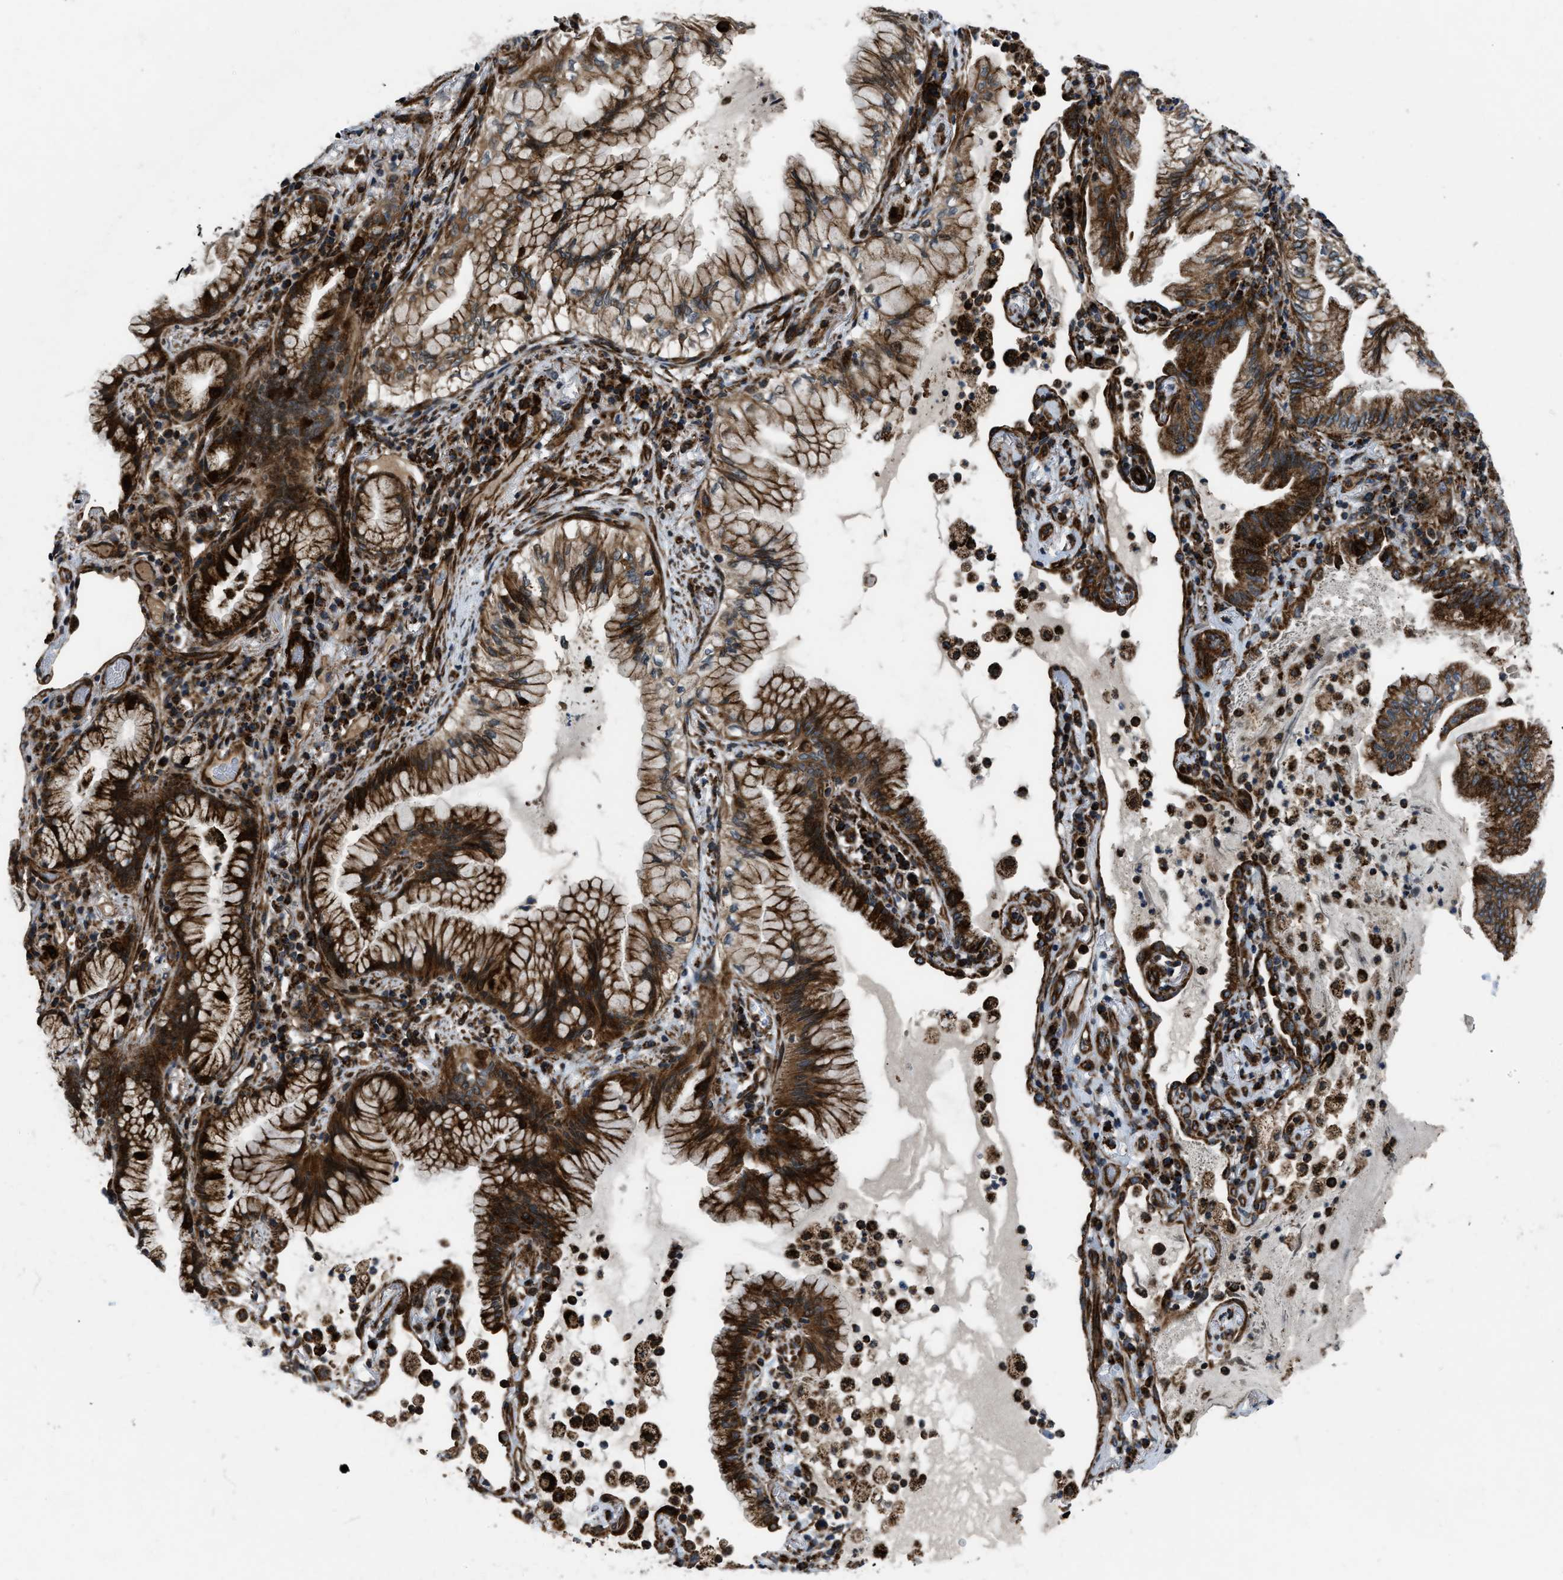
{"staining": {"intensity": "strong", "quantity": ">75%", "location": "cytoplasmic/membranous"}, "tissue": "lung cancer", "cell_type": "Tumor cells", "image_type": "cancer", "snomed": [{"axis": "morphology", "description": "Adenocarcinoma, NOS"}, {"axis": "topography", "description": "Lung"}], "caption": "A micrograph of lung cancer stained for a protein demonstrates strong cytoplasmic/membranous brown staining in tumor cells. Ihc stains the protein in brown and the nuclei are stained blue.", "gene": "GSDME", "patient": {"sex": "female", "age": 70}}